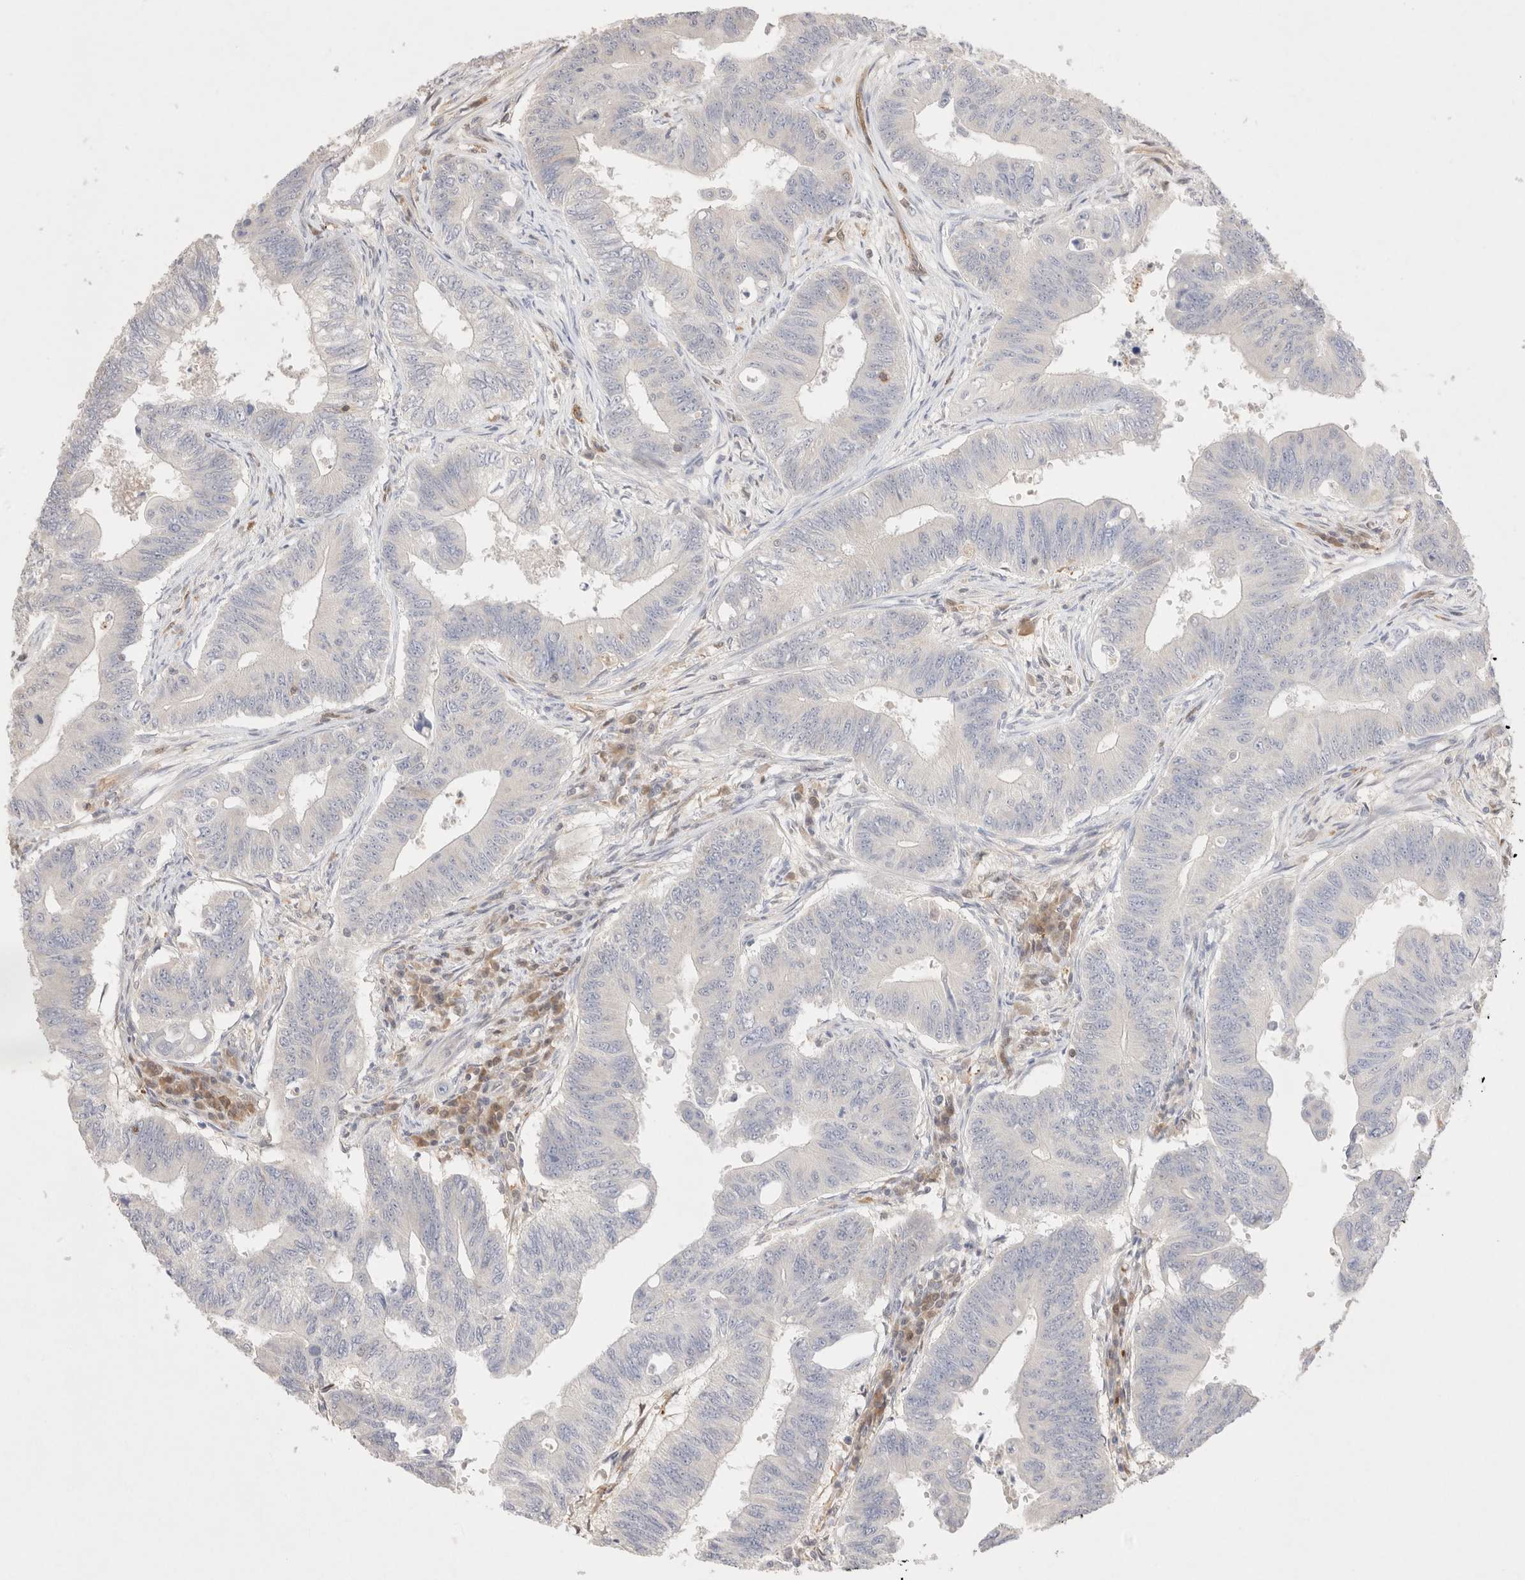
{"staining": {"intensity": "negative", "quantity": "none", "location": "none"}, "tissue": "colorectal cancer", "cell_type": "Tumor cells", "image_type": "cancer", "snomed": [{"axis": "morphology", "description": "Adenoma, NOS"}, {"axis": "morphology", "description": "Adenocarcinoma, NOS"}, {"axis": "topography", "description": "Colon"}], "caption": "Immunohistochemical staining of human colorectal cancer shows no significant positivity in tumor cells.", "gene": "STARD10", "patient": {"sex": "male", "age": 79}}